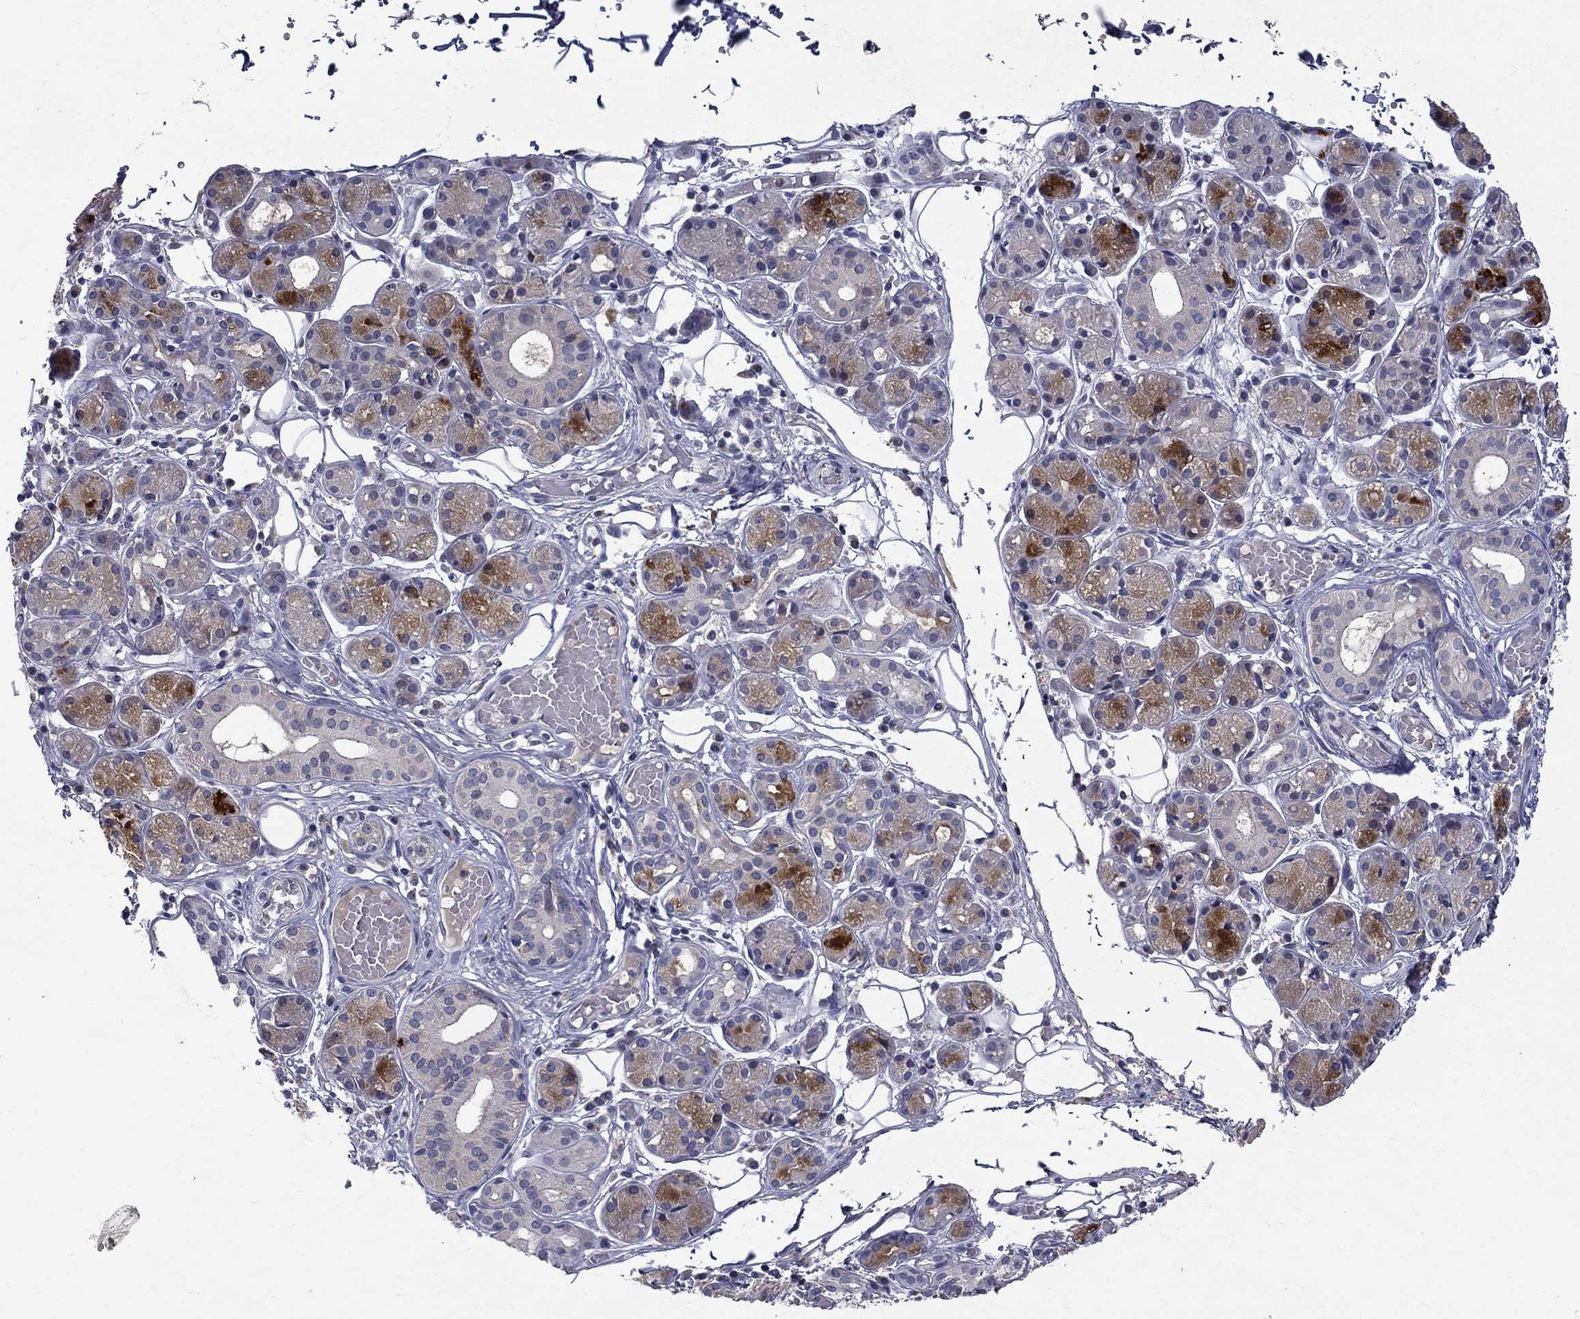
{"staining": {"intensity": "moderate", "quantity": "<25%", "location": "cytoplasmic/membranous"}, "tissue": "salivary gland", "cell_type": "Glandular cells", "image_type": "normal", "snomed": [{"axis": "morphology", "description": "Normal tissue, NOS"}, {"axis": "topography", "description": "Salivary gland"}, {"axis": "topography", "description": "Peripheral nerve tissue"}], "caption": "Protein analysis of unremarkable salivary gland exhibits moderate cytoplasmic/membranous expression in approximately <25% of glandular cells.", "gene": "STAB2", "patient": {"sex": "male", "age": 71}}